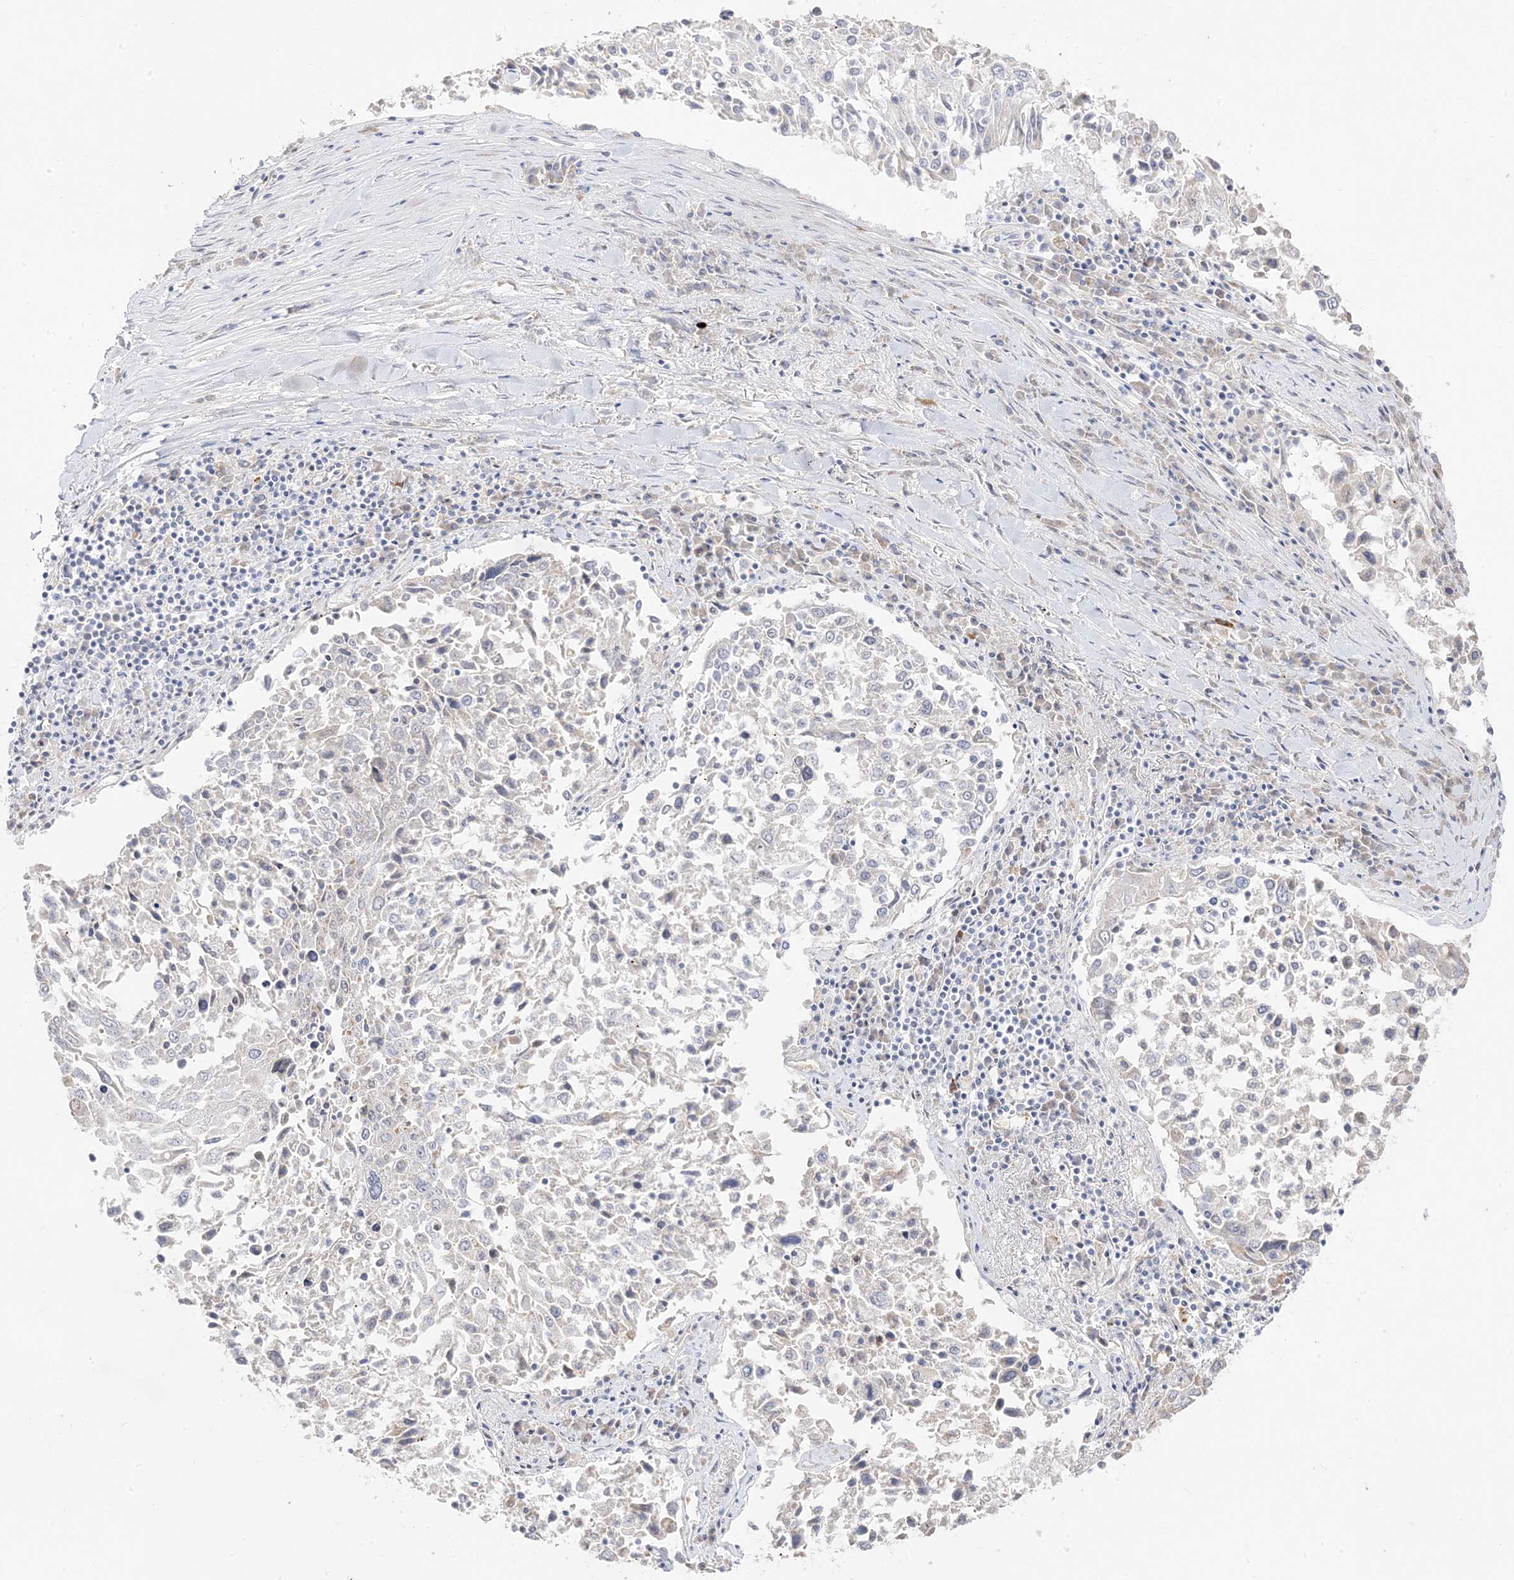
{"staining": {"intensity": "negative", "quantity": "none", "location": "none"}, "tissue": "lung cancer", "cell_type": "Tumor cells", "image_type": "cancer", "snomed": [{"axis": "morphology", "description": "Squamous cell carcinoma, NOS"}, {"axis": "topography", "description": "Lung"}], "caption": "Protein analysis of lung squamous cell carcinoma exhibits no significant staining in tumor cells. (DAB (3,3'-diaminobenzidine) IHC visualized using brightfield microscopy, high magnification).", "gene": "TRANK1", "patient": {"sex": "male", "age": 65}}